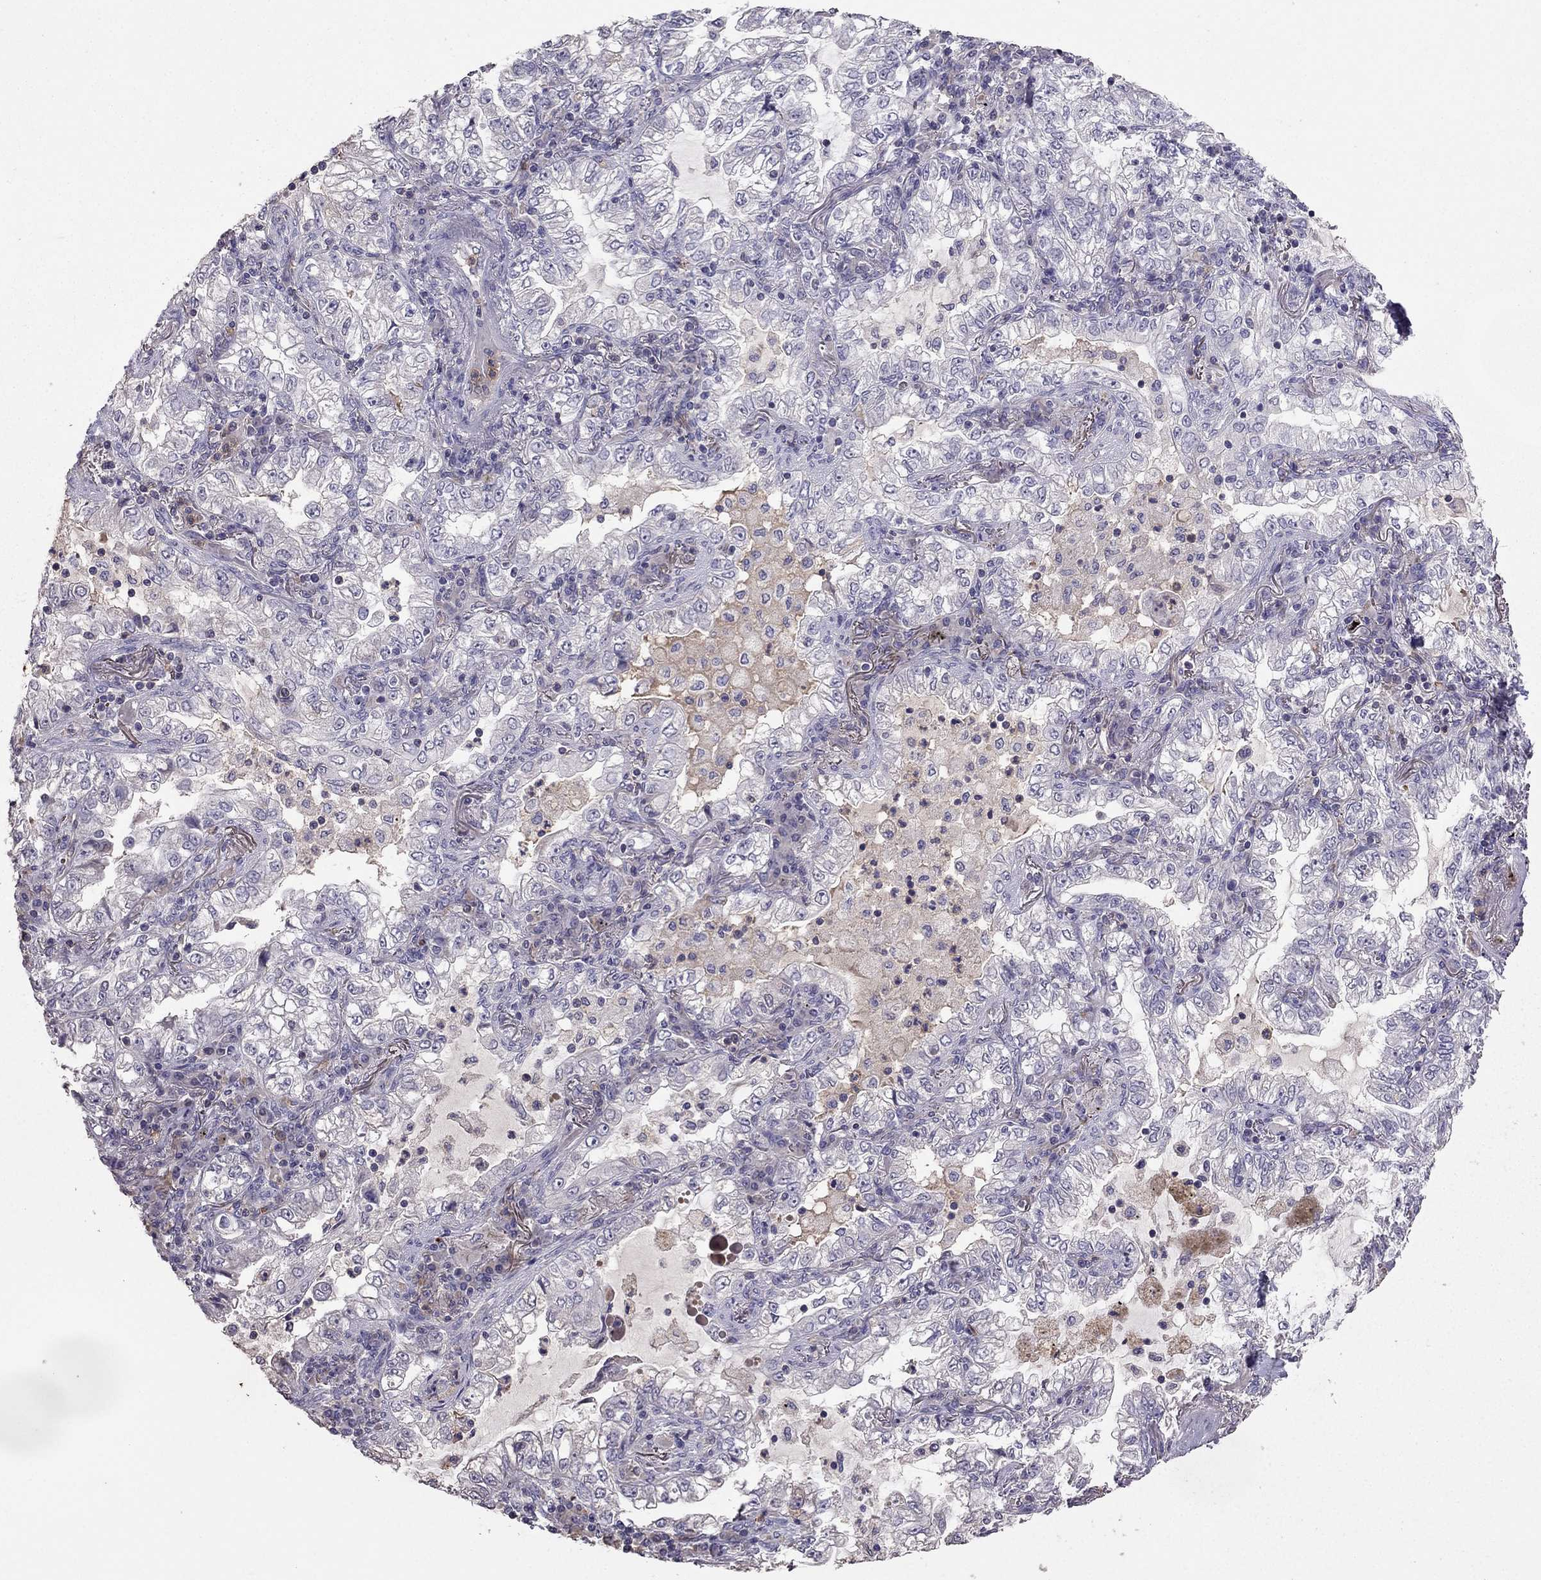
{"staining": {"intensity": "negative", "quantity": "none", "location": "none"}, "tissue": "lung cancer", "cell_type": "Tumor cells", "image_type": "cancer", "snomed": [{"axis": "morphology", "description": "Adenocarcinoma, NOS"}, {"axis": "topography", "description": "Lung"}], "caption": "A photomicrograph of adenocarcinoma (lung) stained for a protein exhibits no brown staining in tumor cells.", "gene": "RFLNB", "patient": {"sex": "female", "age": 73}}